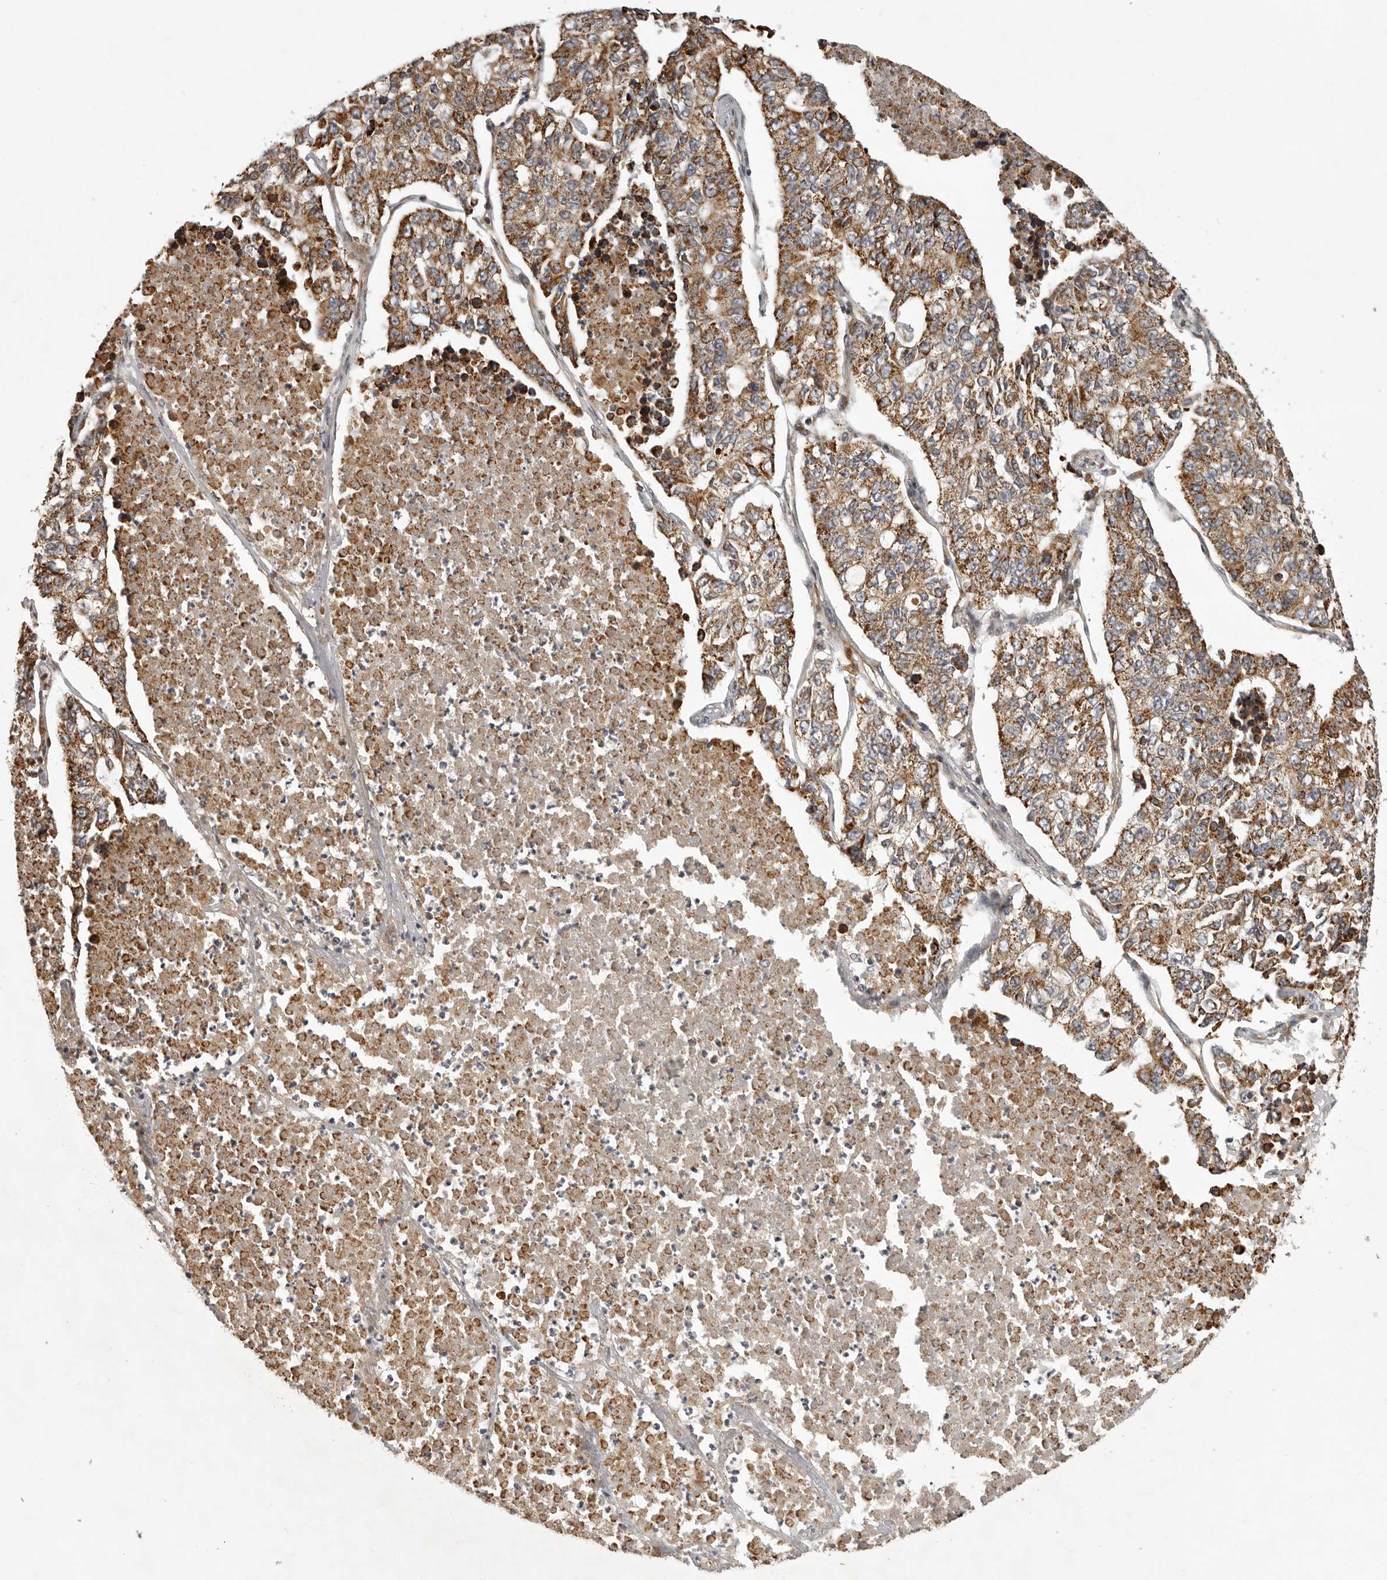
{"staining": {"intensity": "moderate", "quantity": ">75%", "location": "cytoplasmic/membranous"}, "tissue": "lung cancer", "cell_type": "Tumor cells", "image_type": "cancer", "snomed": [{"axis": "morphology", "description": "Adenocarcinoma, NOS"}, {"axis": "topography", "description": "Lung"}], "caption": "Adenocarcinoma (lung) stained with IHC shows moderate cytoplasmic/membranous staining in approximately >75% of tumor cells. (DAB (3,3'-diaminobenzidine) IHC, brown staining for protein, blue staining for nuclei).", "gene": "NARS2", "patient": {"sex": "male", "age": 49}}